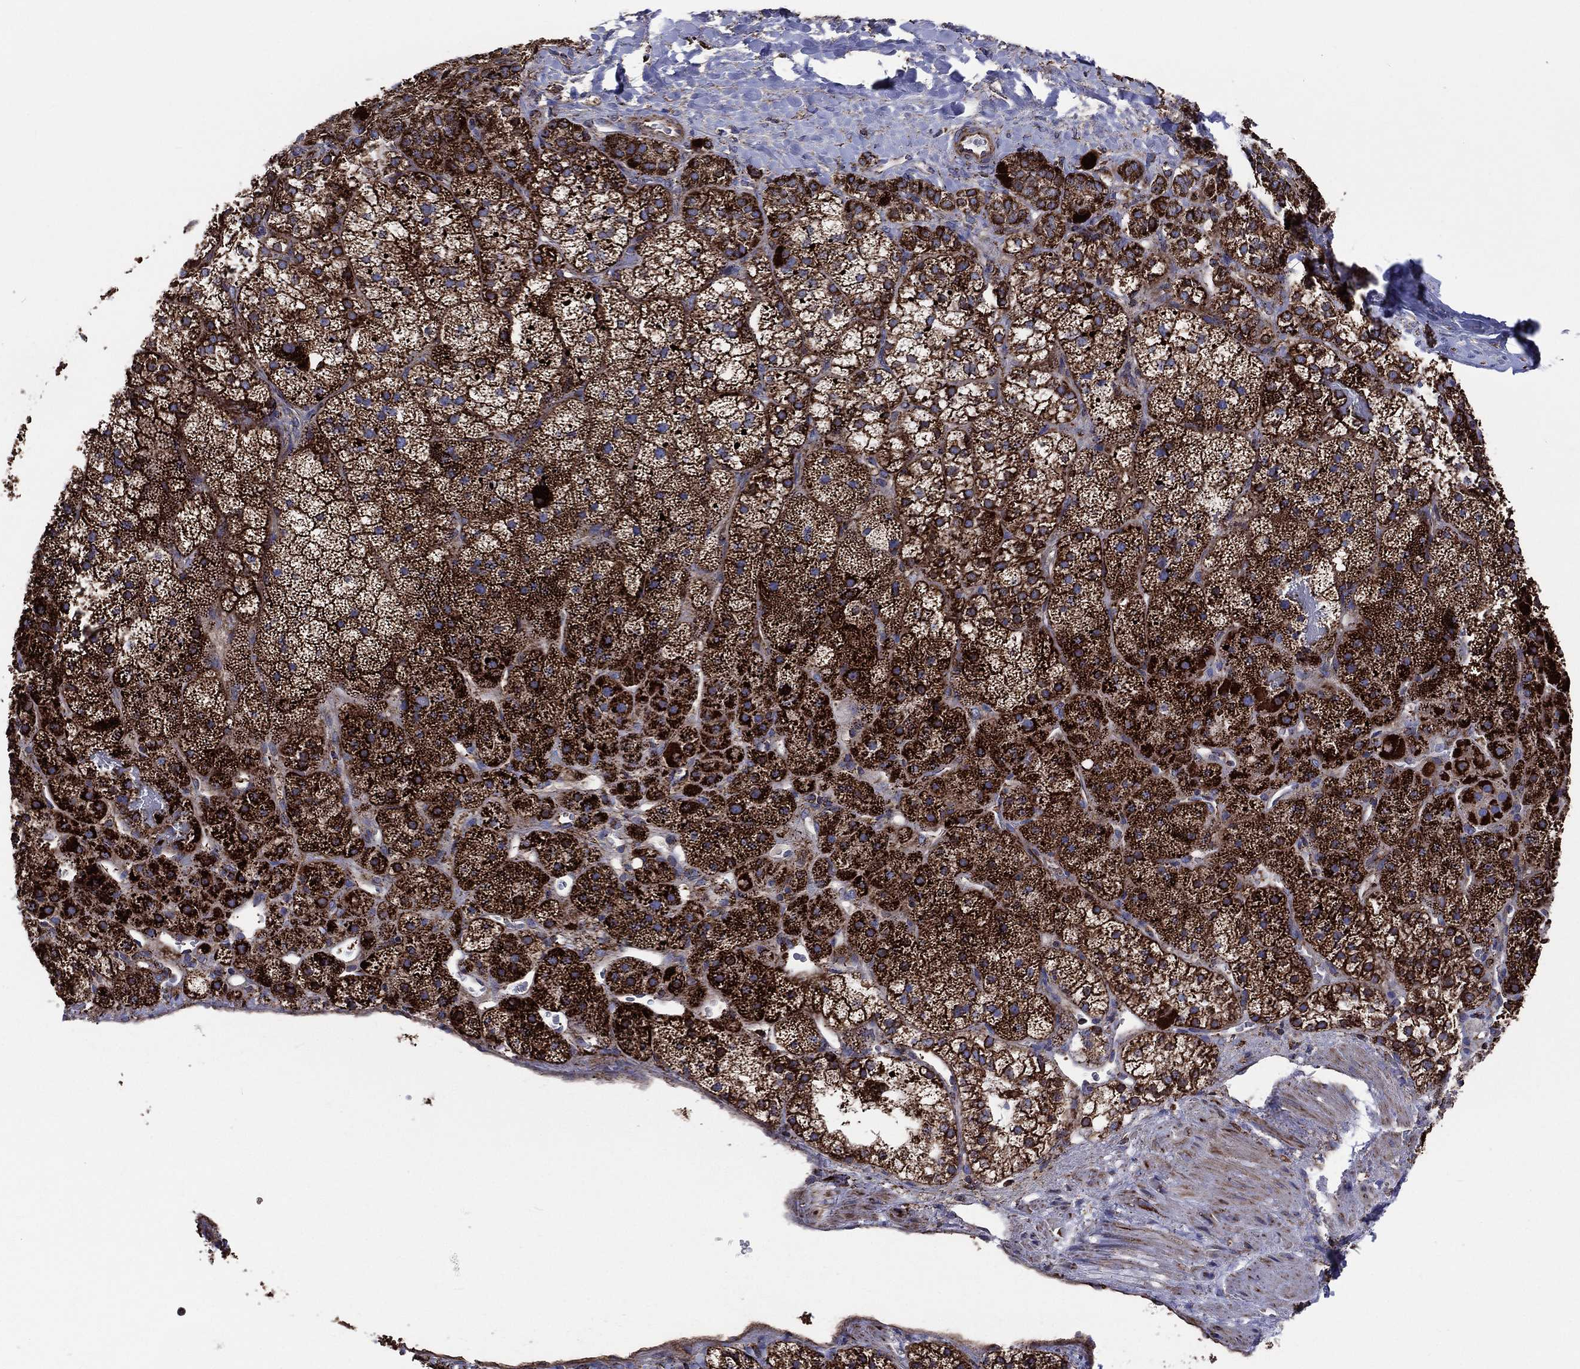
{"staining": {"intensity": "strong", "quantity": ">75%", "location": "cytoplasmic/membranous"}, "tissue": "adrenal gland", "cell_type": "Glandular cells", "image_type": "normal", "snomed": [{"axis": "morphology", "description": "Normal tissue, NOS"}, {"axis": "topography", "description": "Adrenal gland"}], "caption": "The image shows immunohistochemical staining of benign adrenal gland. There is strong cytoplasmic/membranous staining is present in about >75% of glandular cells.", "gene": "ANKRD37", "patient": {"sex": "male", "age": 57}}